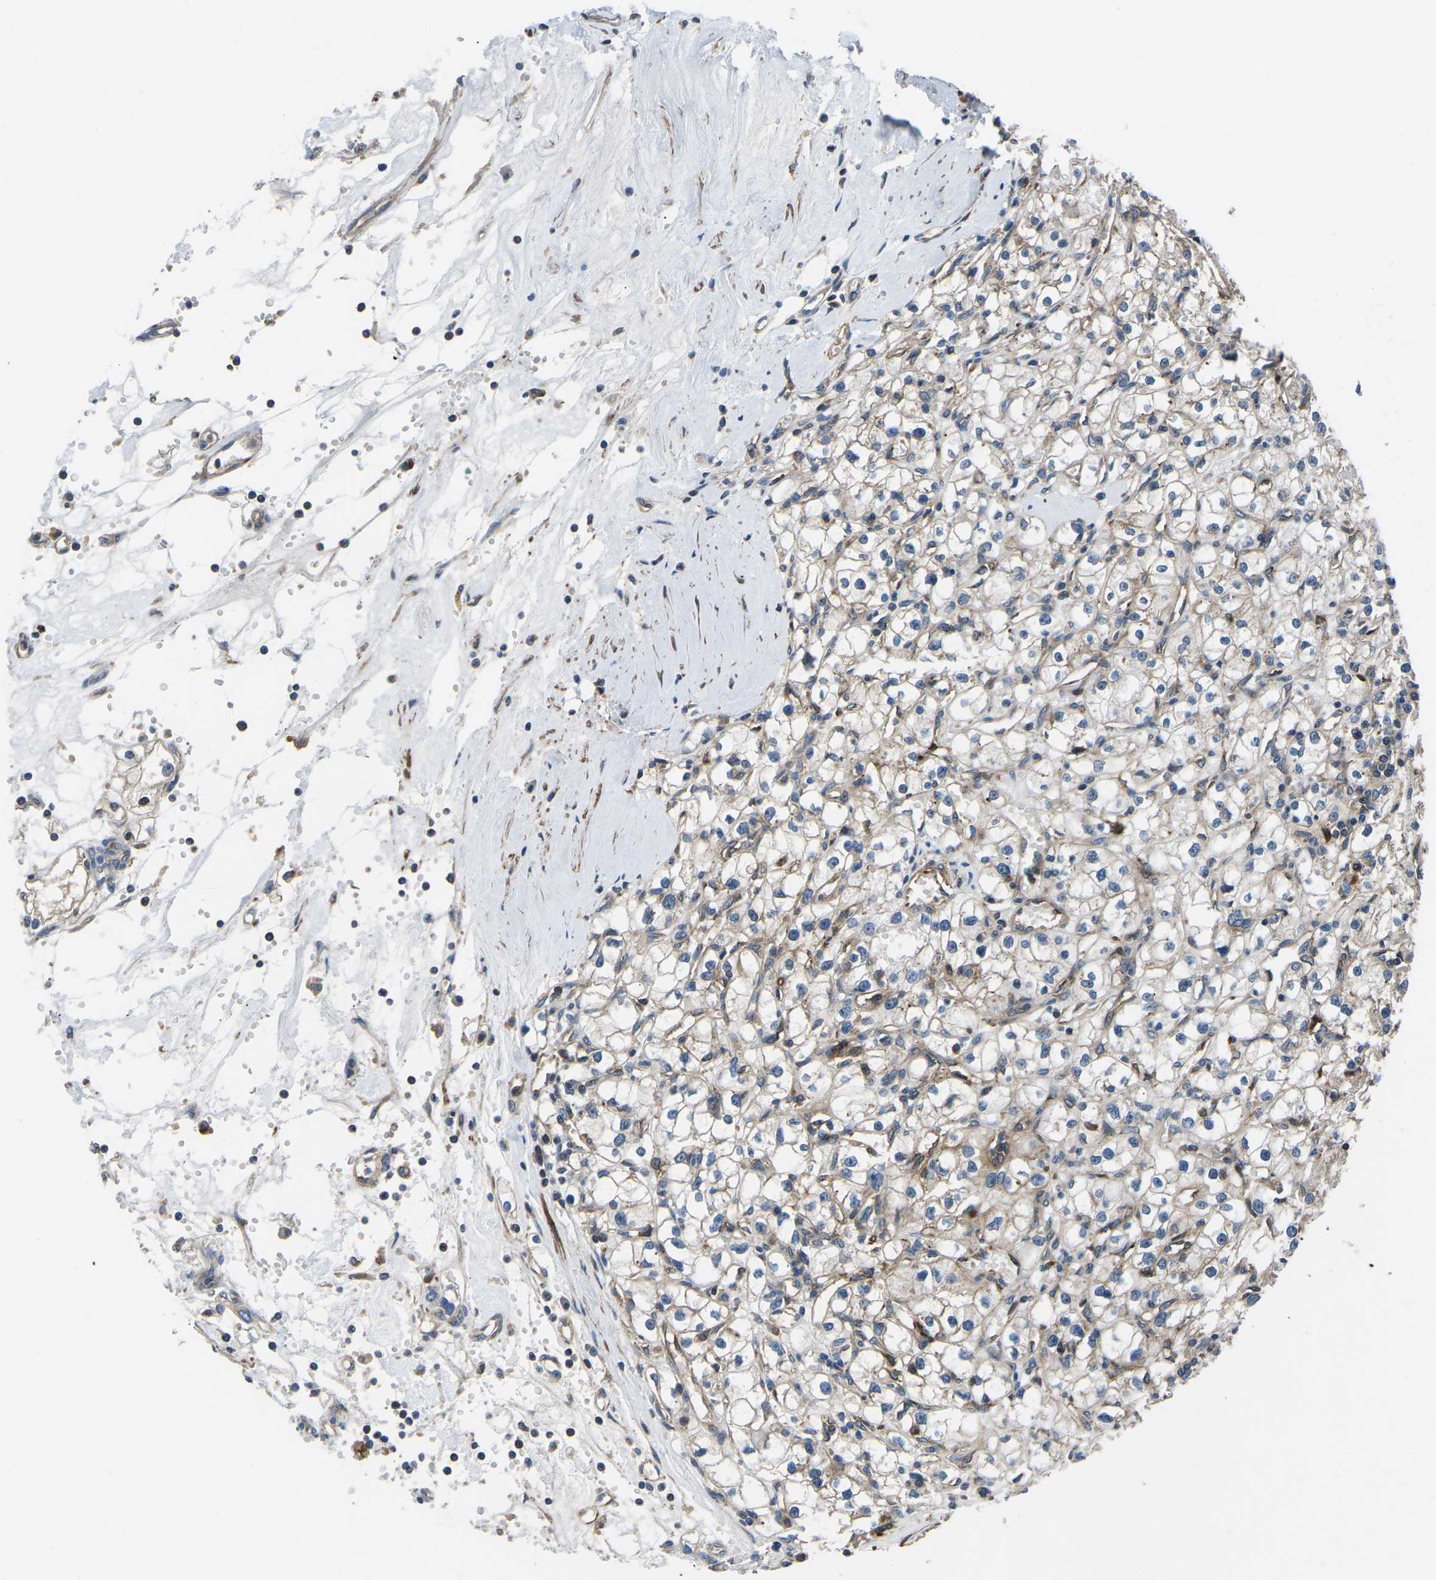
{"staining": {"intensity": "negative", "quantity": "none", "location": "none"}, "tissue": "renal cancer", "cell_type": "Tumor cells", "image_type": "cancer", "snomed": [{"axis": "morphology", "description": "Adenocarcinoma, NOS"}, {"axis": "topography", "description": "Kidney"}], "caption": "Renal cancer (adenocarcinoma) stained for a protein using IHC shows no staining tumor cells.", "gene": "KCNJ15", "patient": {"sex": "male", "age": 56}}